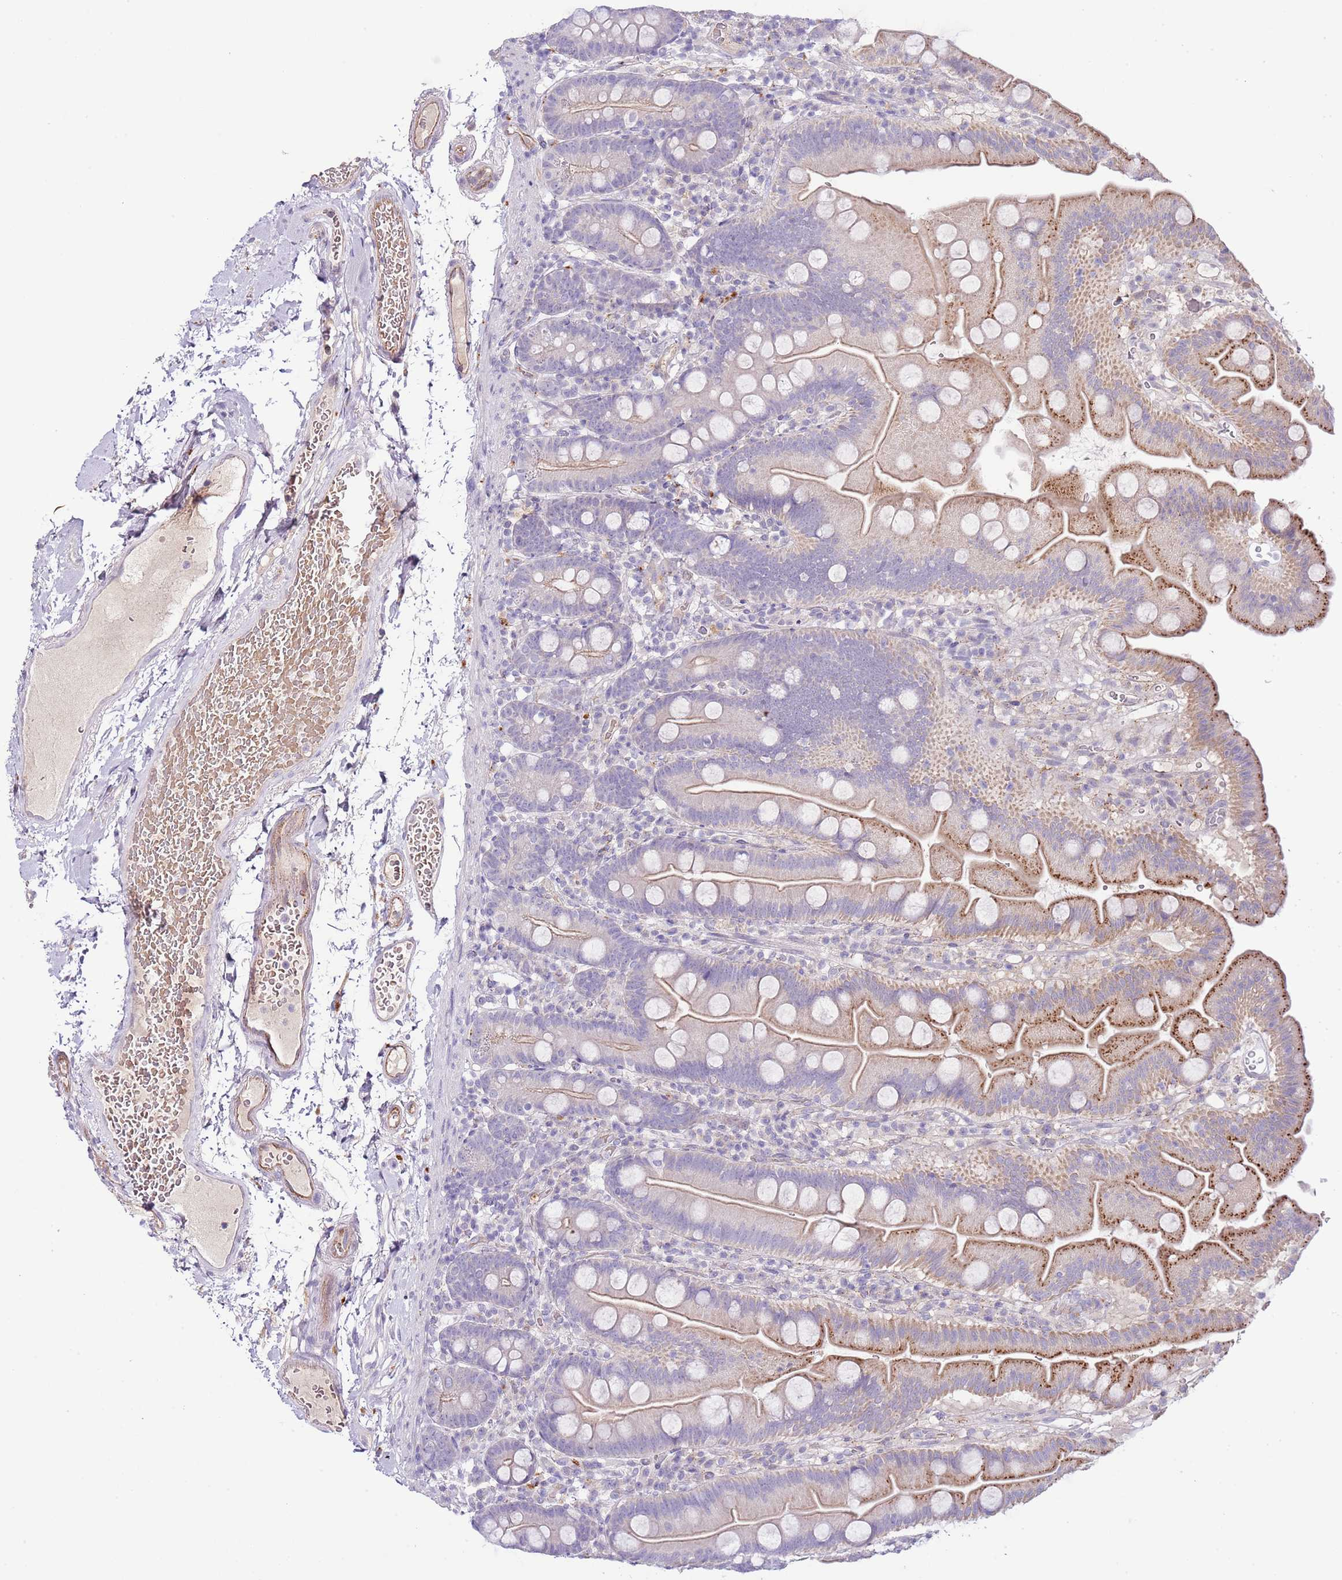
{"staining": {"intensity": "moderate", "quantity": "25%-75%", "location": "cytoplasmic/membranous"}, "tissue": "small intestine", "cell_type": "Glandular cells", "image_type": "normal", "snomed": [{"axis": "morphology", "description": "Normal tissue, NOS"}, {"axis": "topography", "description": "Small intestine"}], "caption": "Protein analysis of benign small intestine demonstrates moderate cytoplasmic/membranous staining in about 25%-75% of glandular cells.", "gene": "ABHD17A", "patient": {"sex": "female", "age": 68}}